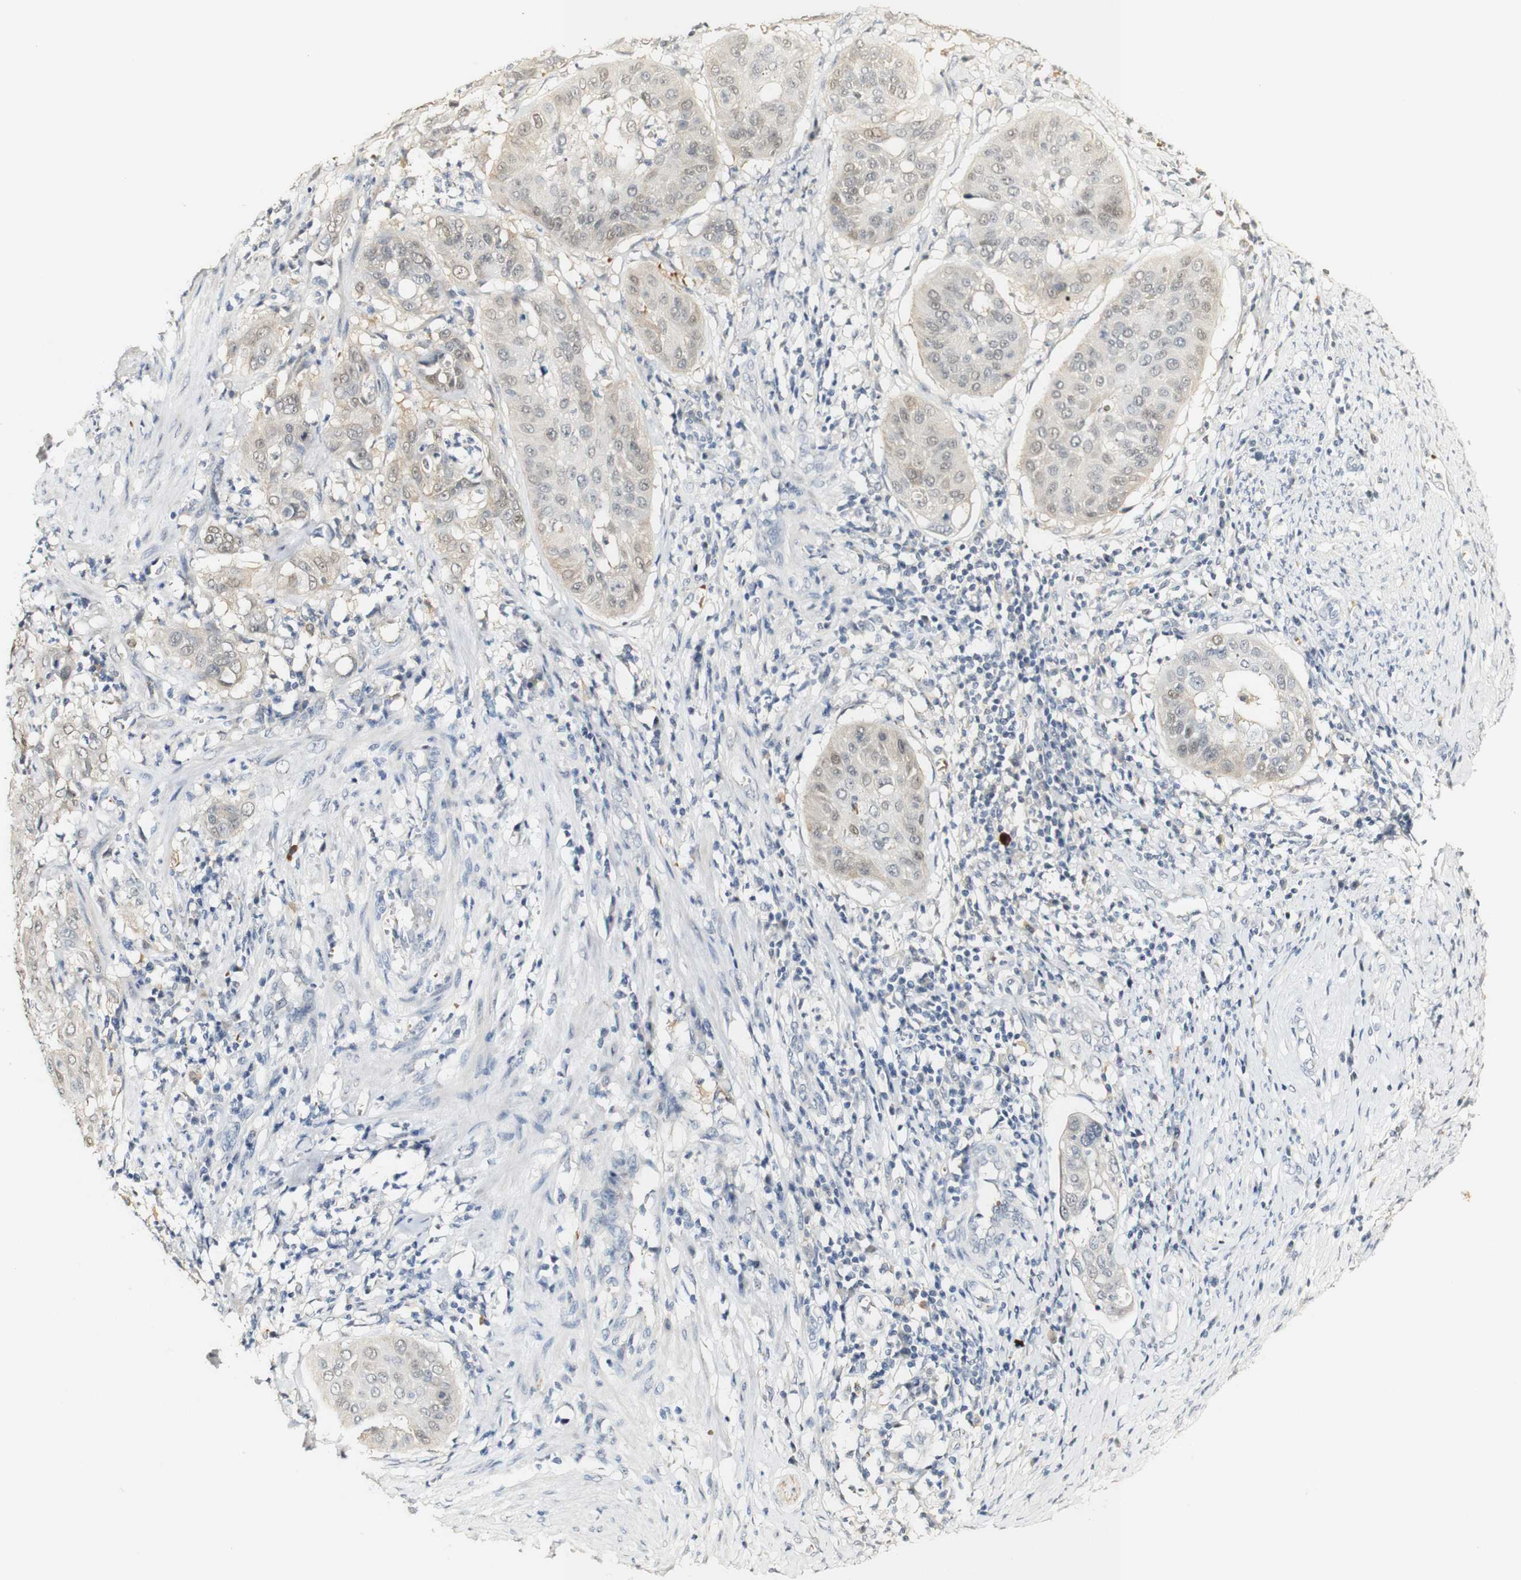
{"staining": {"intensity": "weak", "quantity": "<25%", "location": "cytoplasmic/membranous,nuclear"}, "tissue": "cervical cancer", "cell_type": "Tumor cells", "image_type": "cancer", "snomed": [{"axis": "morphology", "description": "Normal tissue, NOS"}, {"axis": "morphology", "description": "Squamous cell carcinoma, NOS"}, {"axis": "topography", "description": "Cervix"}], "caption": "Immunohistochemical staining of human cervical cancer exhibits no significant expression in tumor cells.", "gene": "SYT7", "patient": {"sex": "female", "age": 39}}